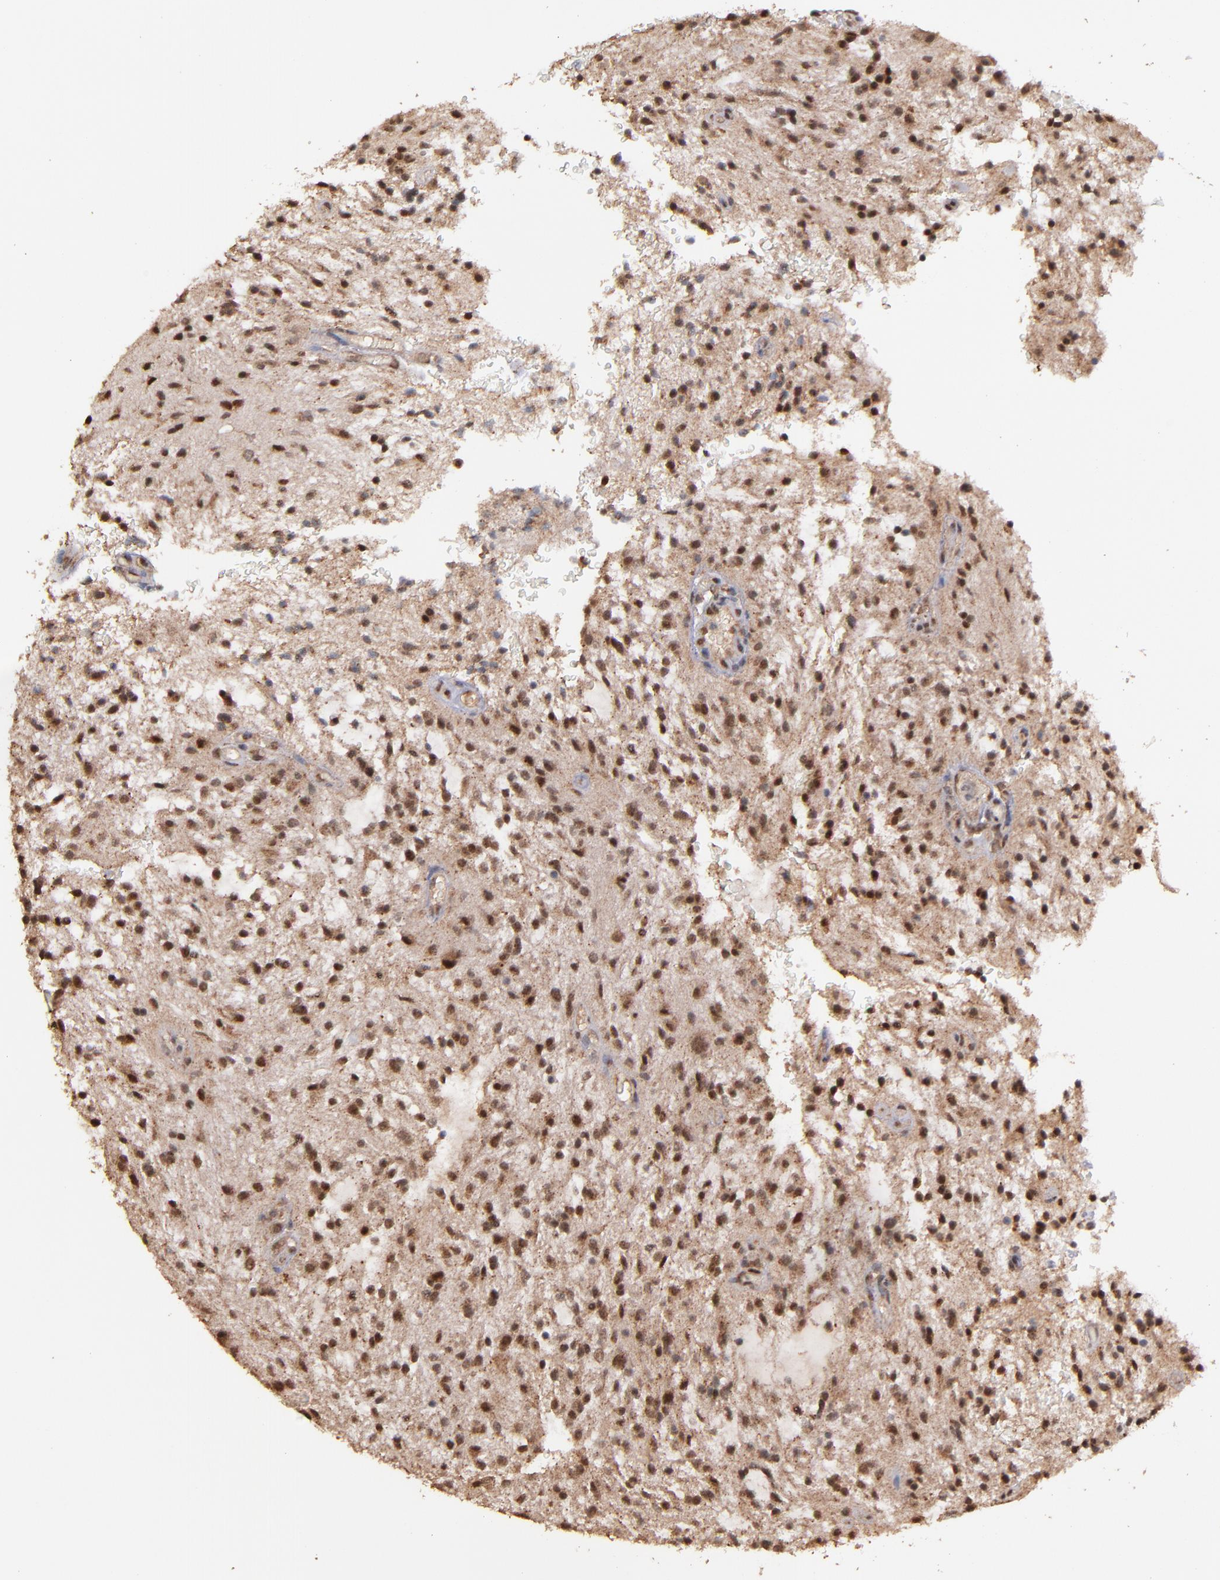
{"staining": {"intensity": "moderate", "quantity": ">75%", "location": "nuclear"}, "tissue": "glioma", "cell_type": "Tumor cells", "image_type": "cancer", "snomed": [{"axis": "morphology", "description": "Glioma, malignant, NOS"}, {"axis": "topography", "description": "Cerebellum"}], "caption": "Glioma stained with a protein marker demonstrates moderate staining in tumor cells.", "gene": "EAPP", "patient": {"sex": "female", "age": 10}}